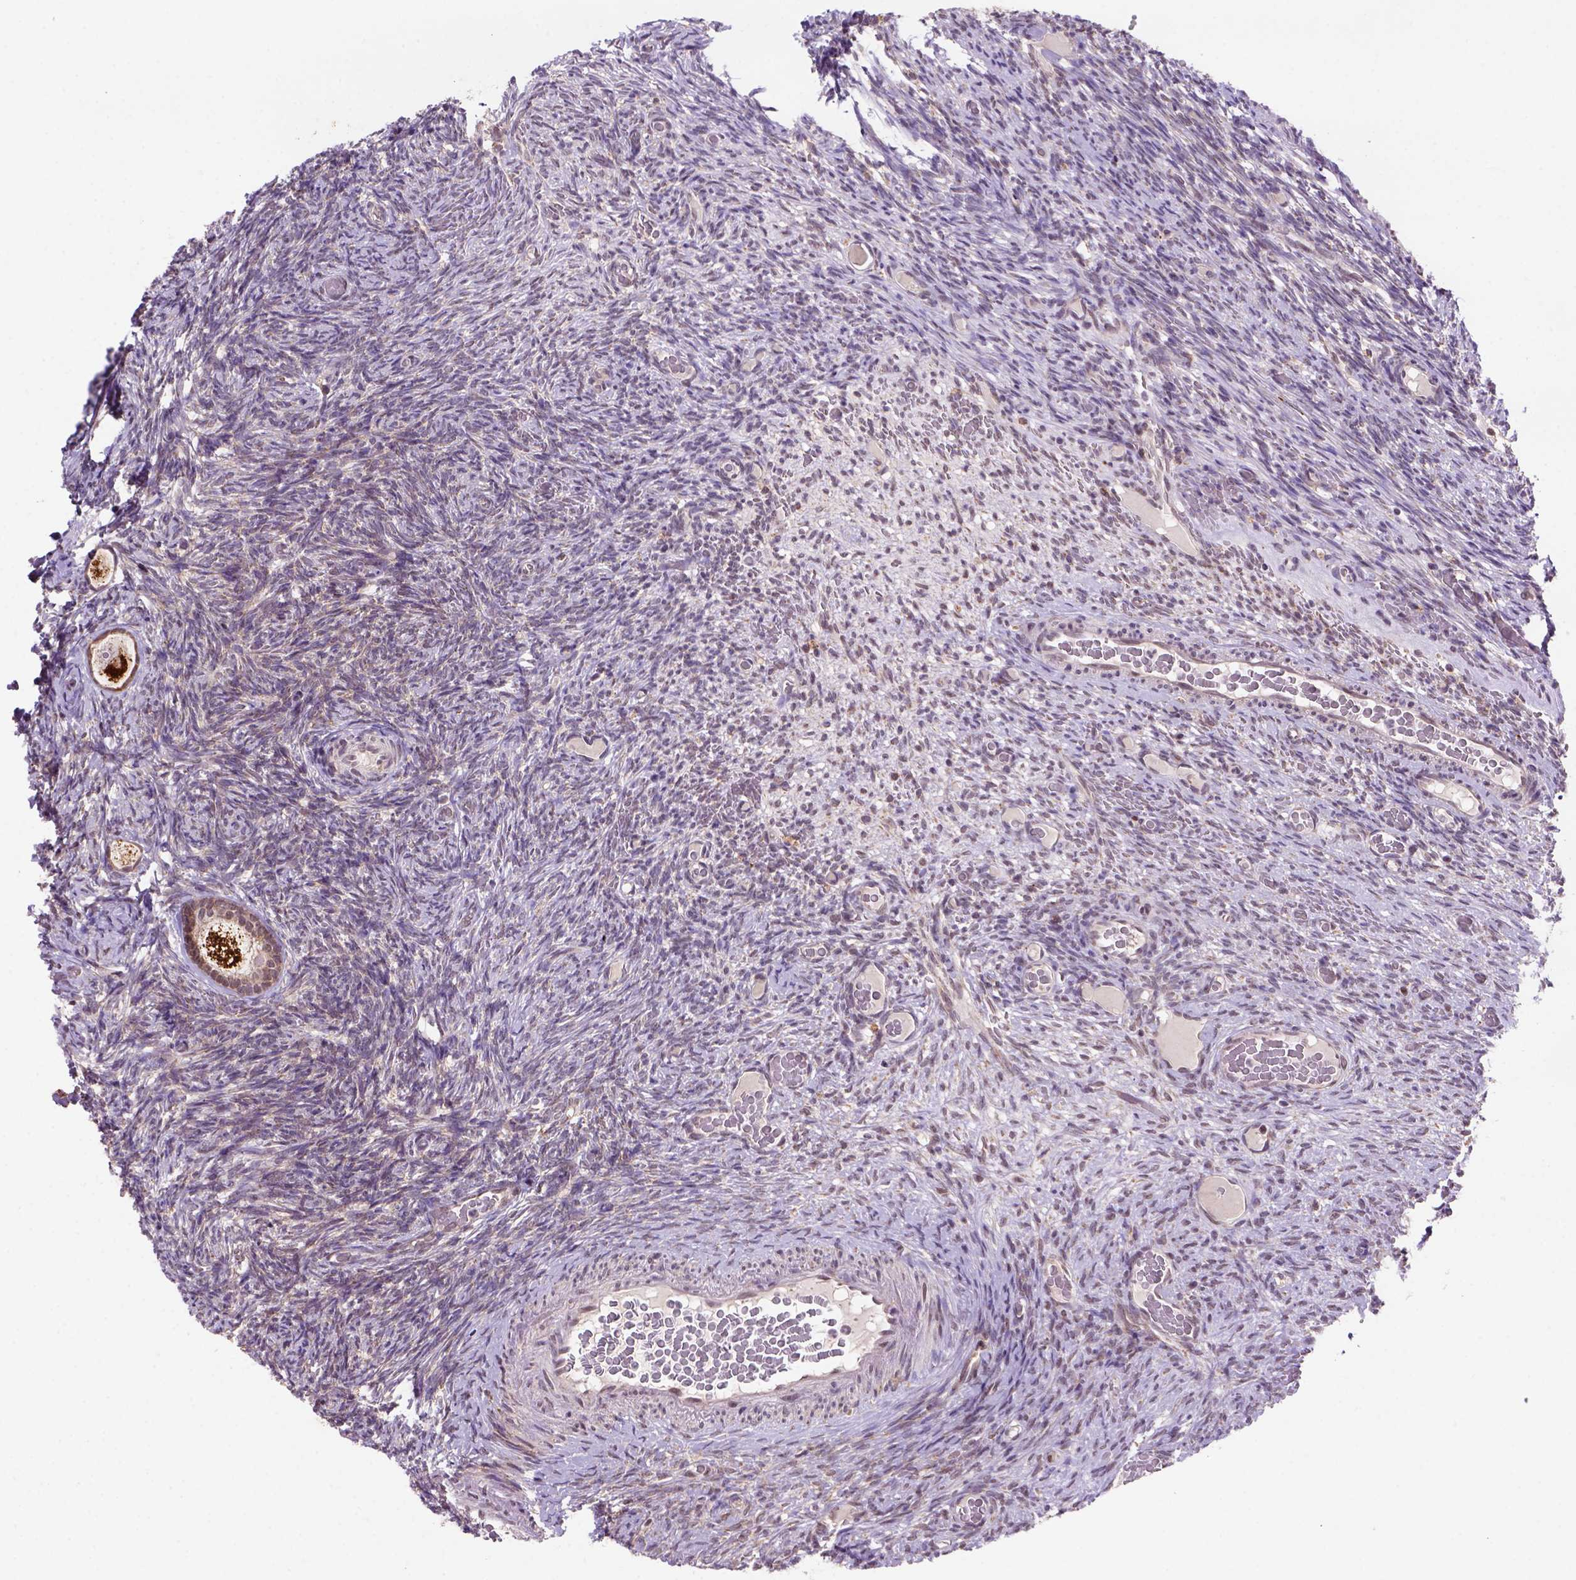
{"staining": {"intensity": "strong", "quantity": ">75%", "location": "cytoplasmic/membranous"}, "tissue": "ovary", "cell_type": "Follicle cells", "image_type": "normal", "snomed": [{"axis": "morphology", "description": "Normal tissue, NOS"}, {"axis": "topography", "description": "Ovary"}], "caption": "Protein analysis of benign ovary displays strong cytoplasmic/membranous positivity in about >75% of follicle cells.", "gene": "FZD7", "patient": {"sex": "female", "age": 34}}